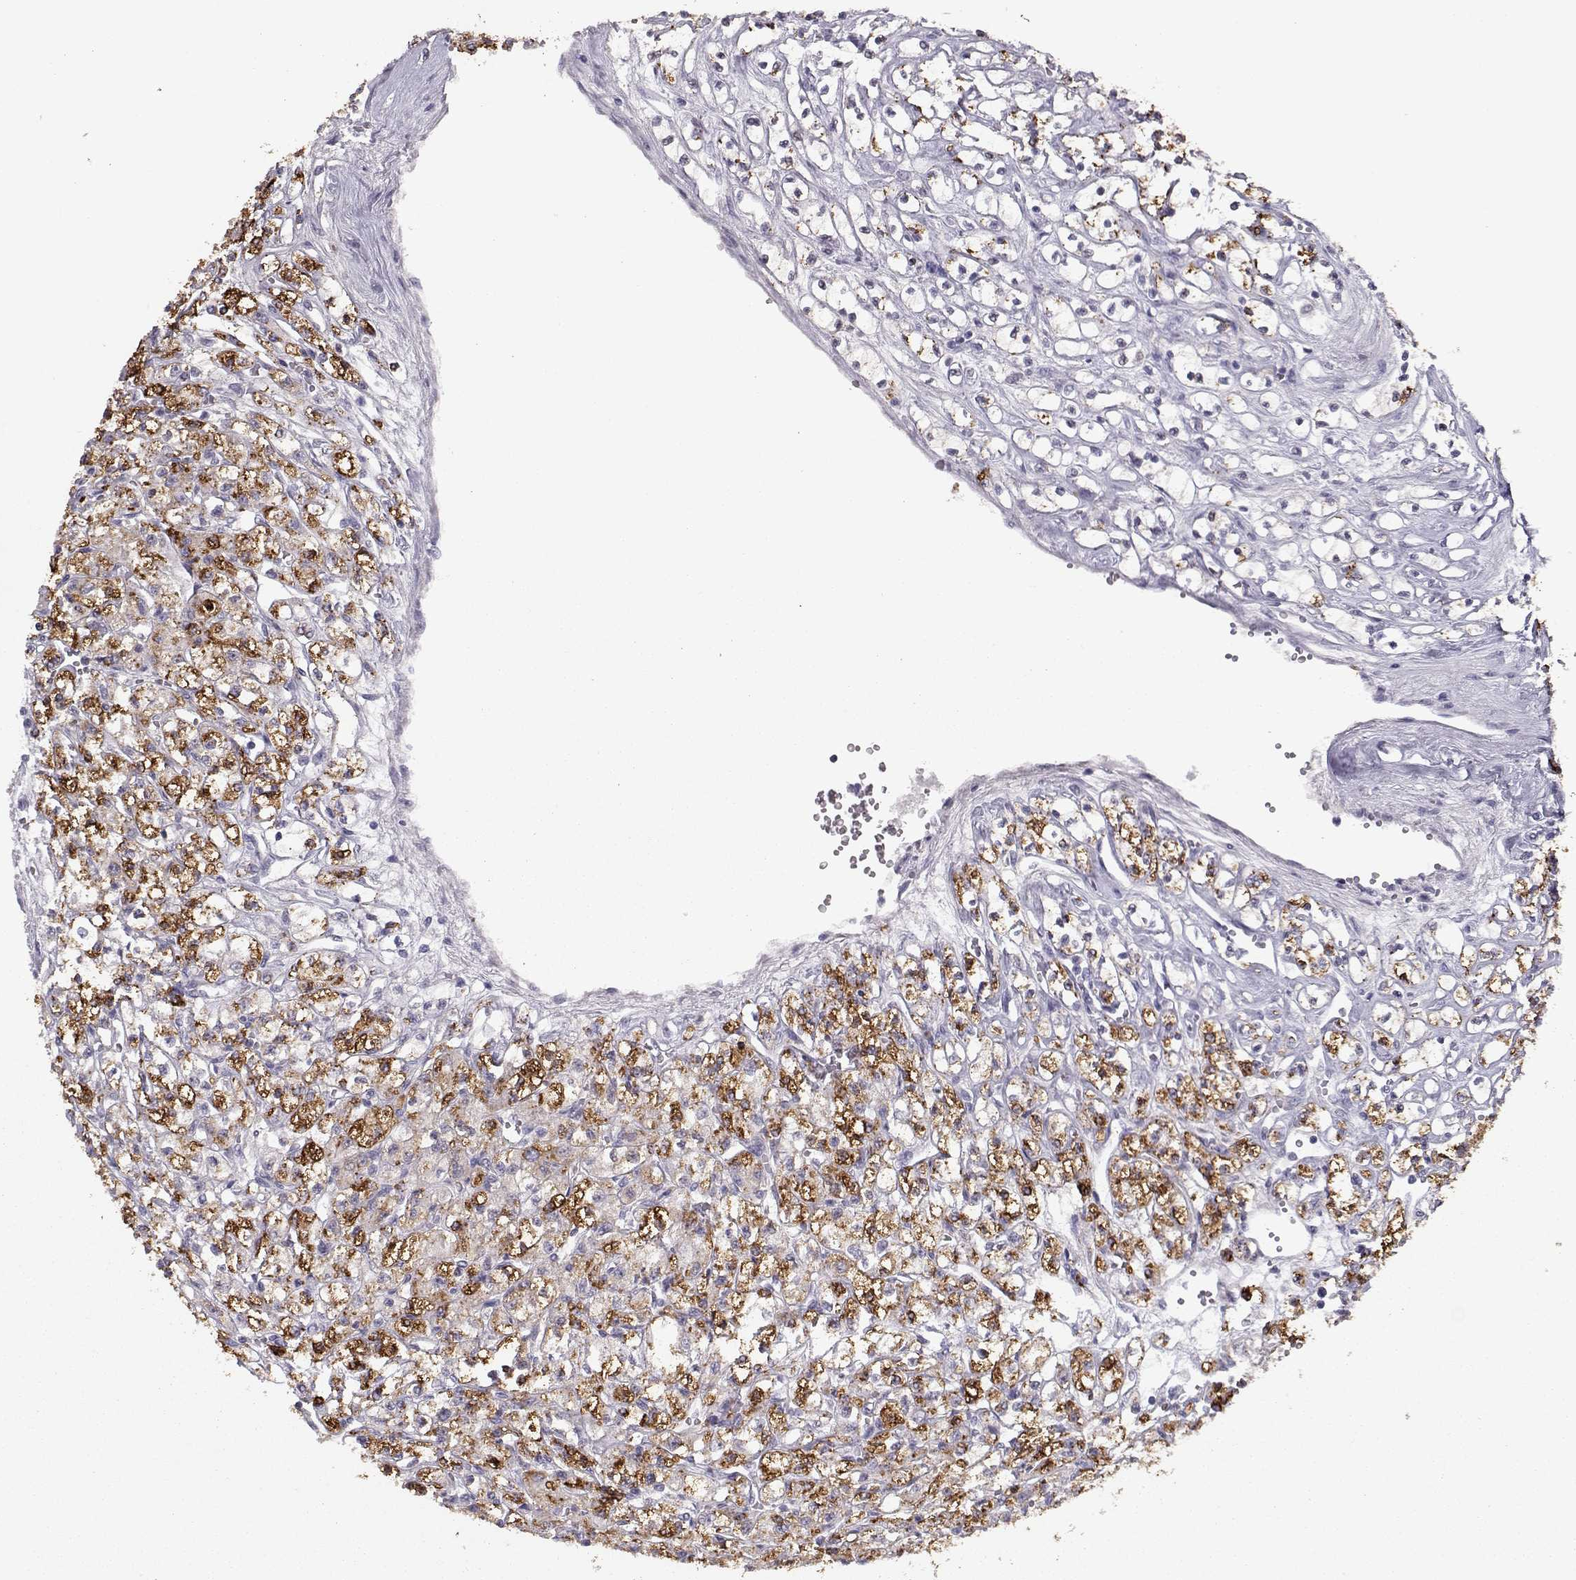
{"staining": {"intensity": "strong", "quantity": ">75%", "location": "cytoplasmic/membranous"}, "tissue": "renal cancer", "cell_type": "Tumor cells", "image_type": "cancer", "snomed": [{"axis": "morphology", "description": "Adenocarcinoma, NOS"}, {"axis": "topography", "description": "Kidney"}], "caption": "Adenocarcinoma (renal) tissue shows strong cytoplasmic/membranous staining in about >75% of tumor cells, visualized by immunohistochemistry.", "gene": "NPVF", "patient": {"sex": "female", "age": 70}}